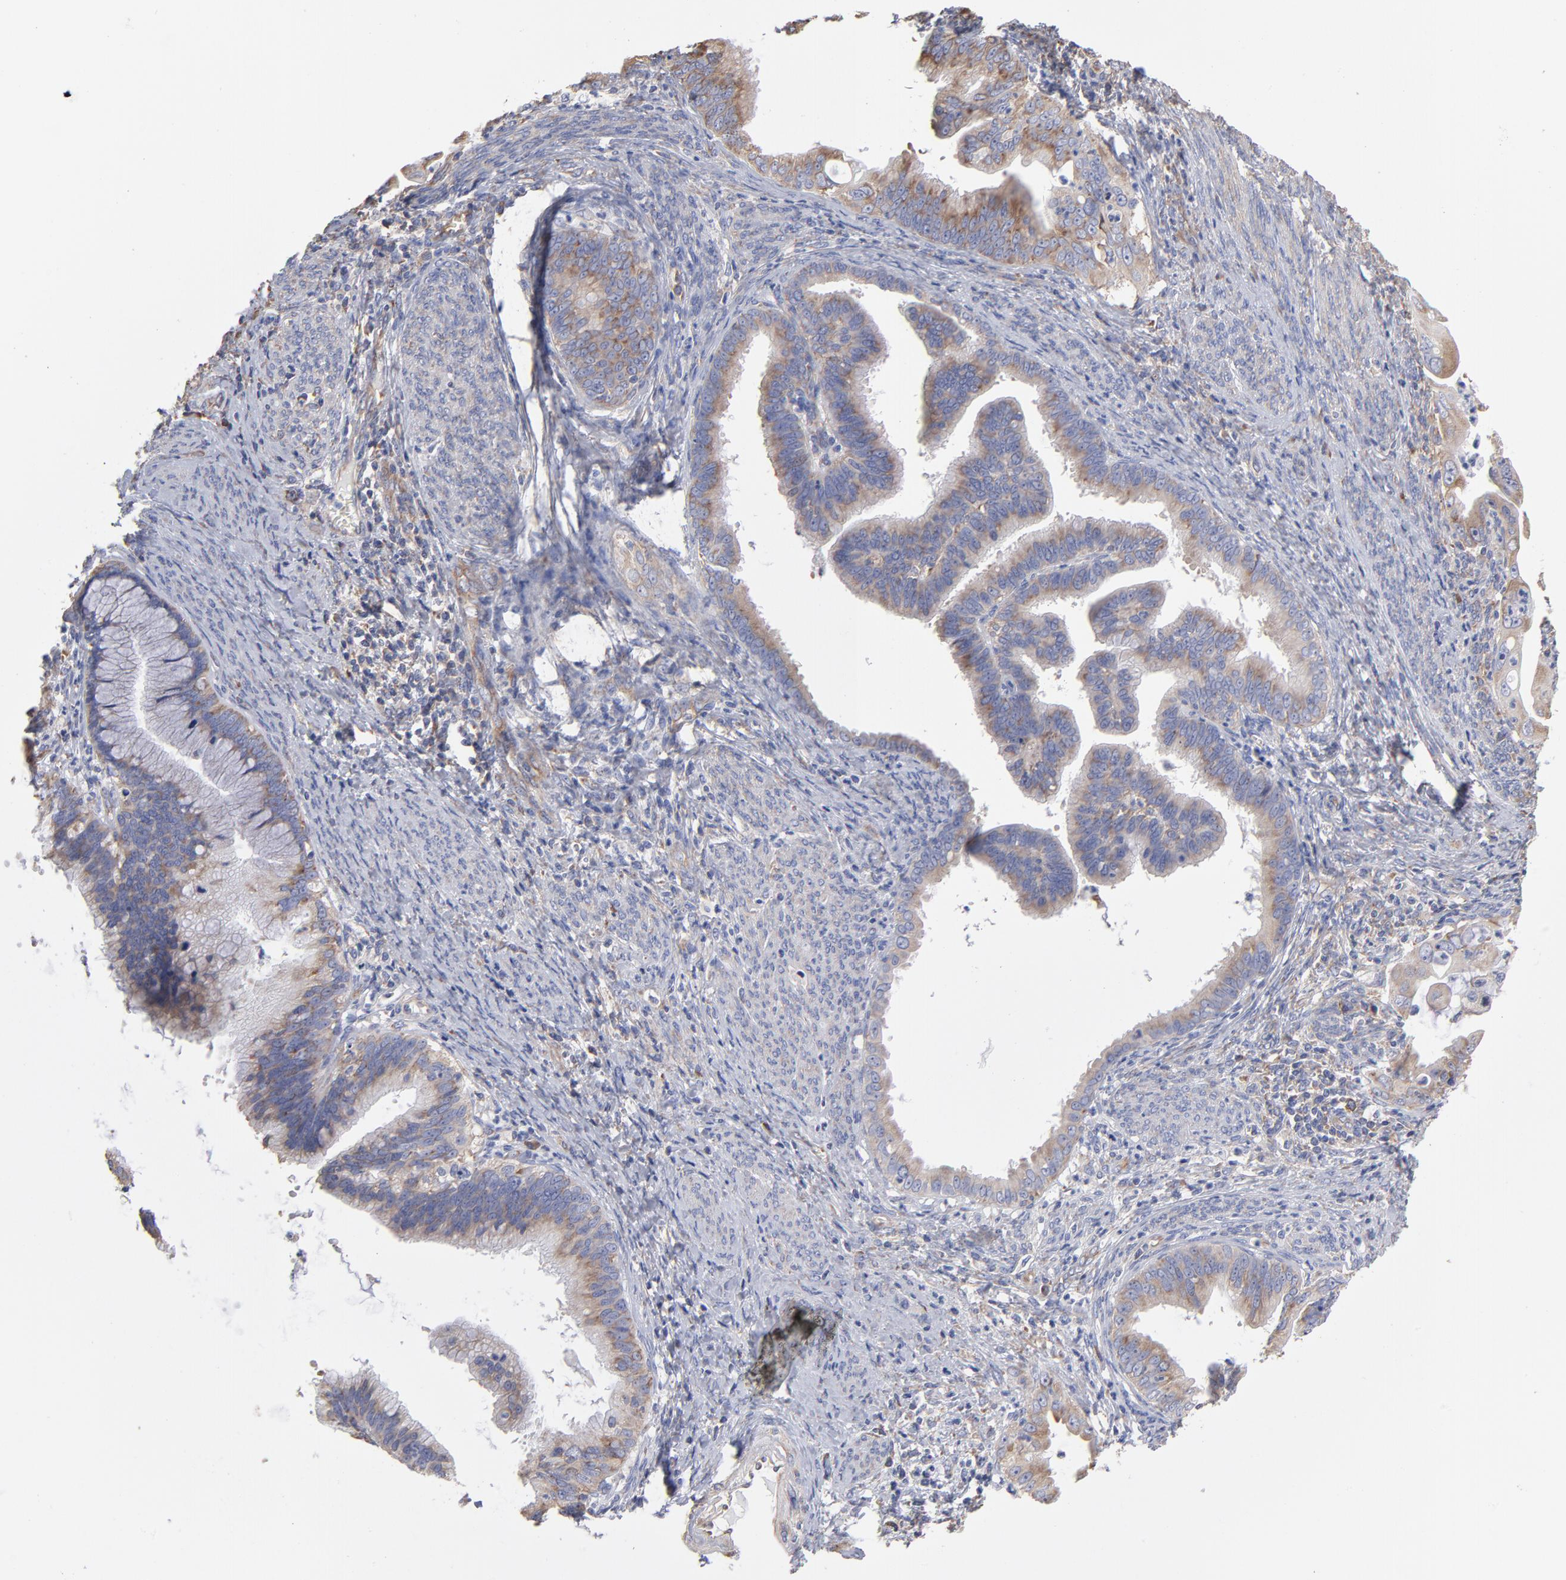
{"staining": {"intensity": "moderate", "quantity": ">75%", "location": "cytoplasmic/membranous"}, "tissue": "cervical cancer", "cell_type": "Tumor cells", "image_type": "cancer", "snomed": [{"axis": "morphology", "description": "Adenocarcinoma, NOS"}, {"axis": "topography", "description": "Cervix"}], "caption": "Immunohistochemical staining of cervical cancer (adenocarcinoma) displays moderate cytoplasmic/membranous protein staining in approximately >75% of tumor cells. The staining is performed using DAB (3,3'-diaminobenzidine) brown chromogen to label protein expression. The nuclei are counter-stained blue using hematoxylin.", "gene": "RPL3", "patient": {"sex": "female", "age": 47}}